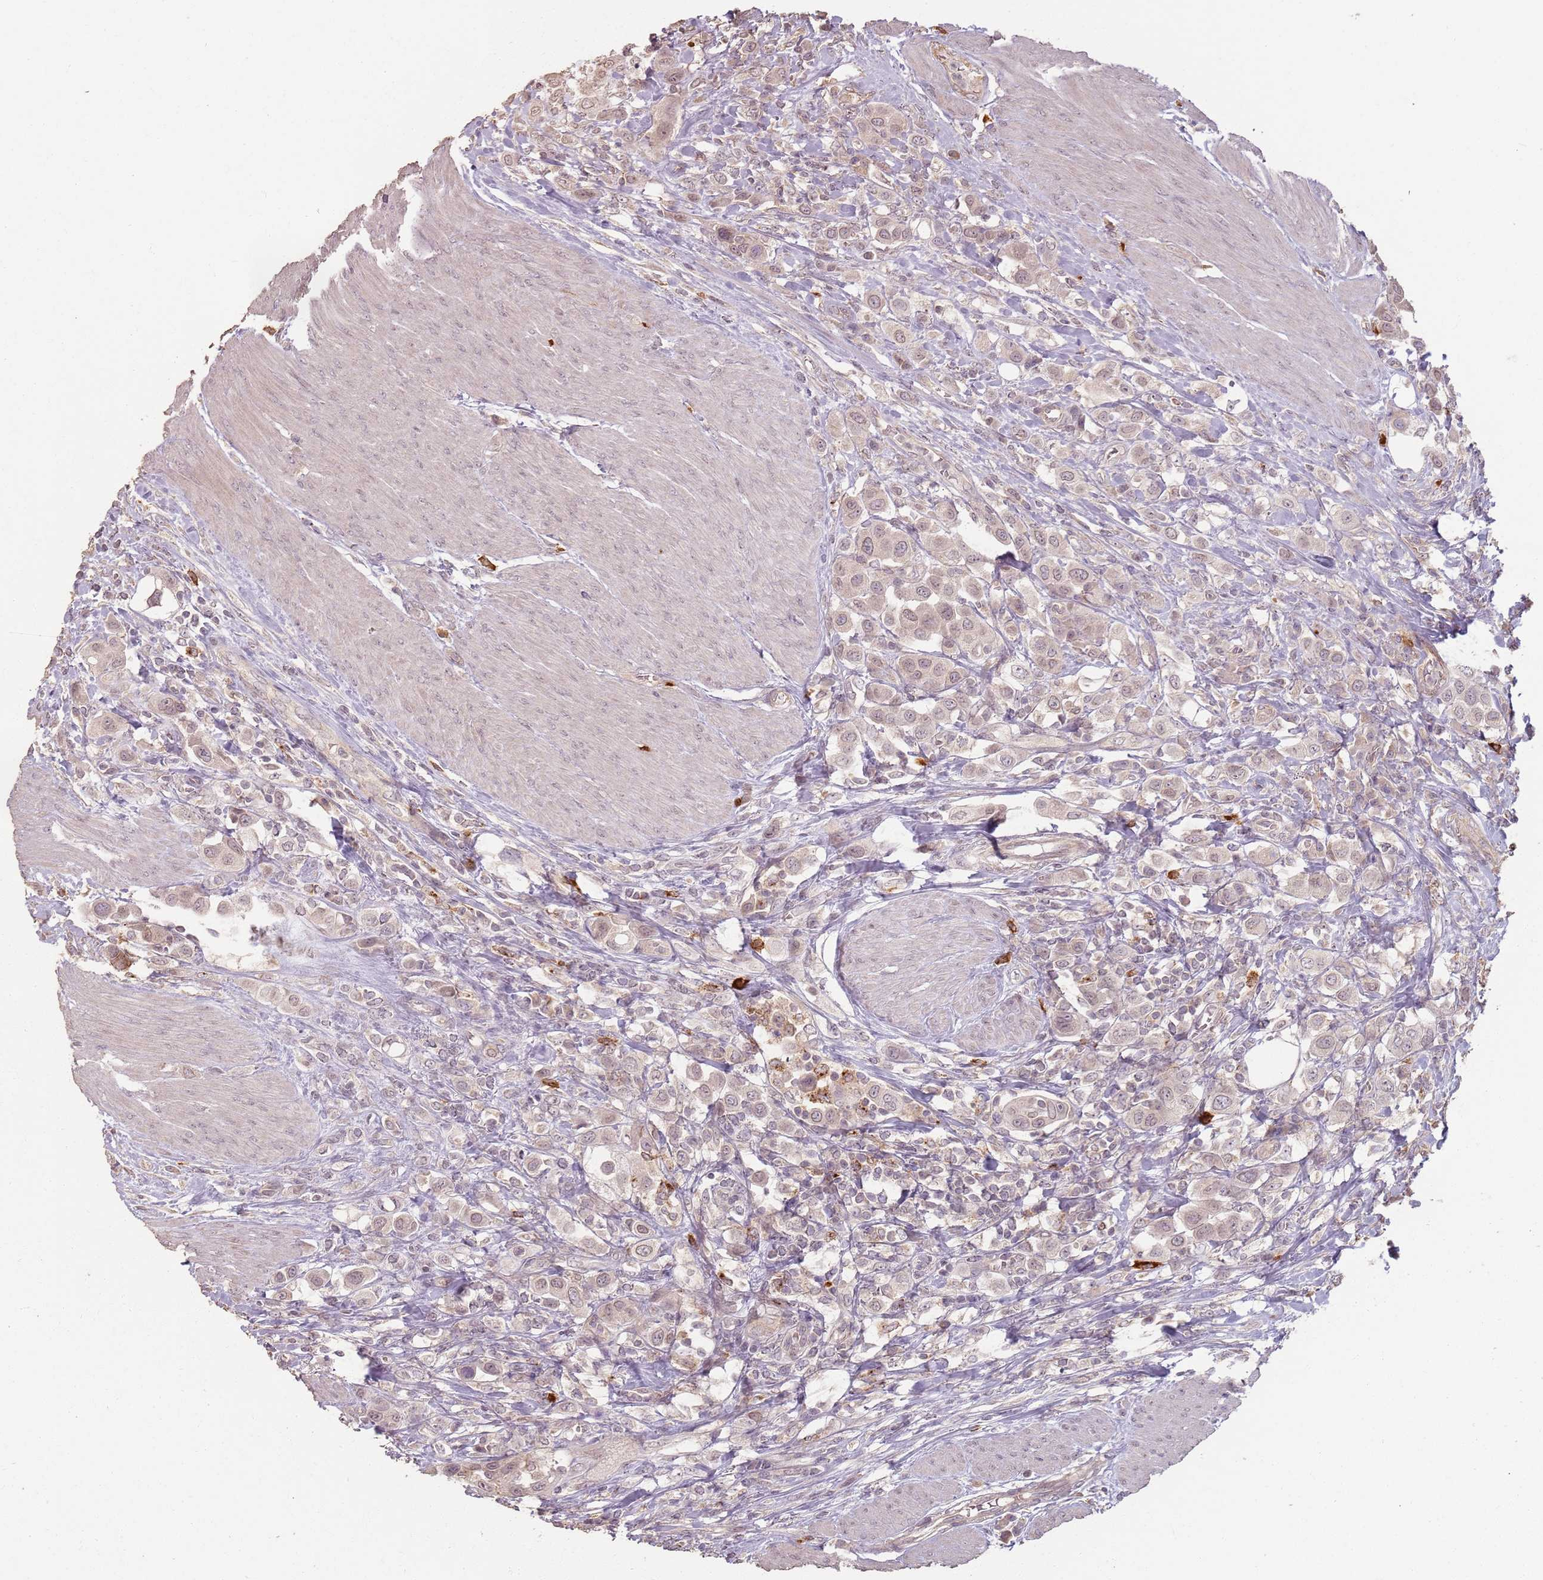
{"staining": {"intensity": "weak", "quantity": "25%-75%", "location": "cytoplasmic/membranous,nuclear"}, "tissue": "urothelial cancer", "cell_type": "Tumor cells", "image_type": "cancer", "snomed": [{"axis": "morphology", "description": "Urothelial carcinoma, High grade"}, {"axis": "topography", "description": "Urinary bladder"}], "caption": "Immunohistochemistry (IHC) staining of high-grade urothelial carcinoma, which shows low levels of weak cytoplasmic/membranous and nuclear staining in approximately 25%-75% of tumor cells indicating weak cytoplasmic/membranous and nuclear protein expression. The staining was performed using DAB (3,3'-diaminobenzidine) (brown) for protein detection and nuclei were counterstained in hematoxylin (blue).", "gene": "CCDC168", "patient": {"sex": "male", "age": 50}}